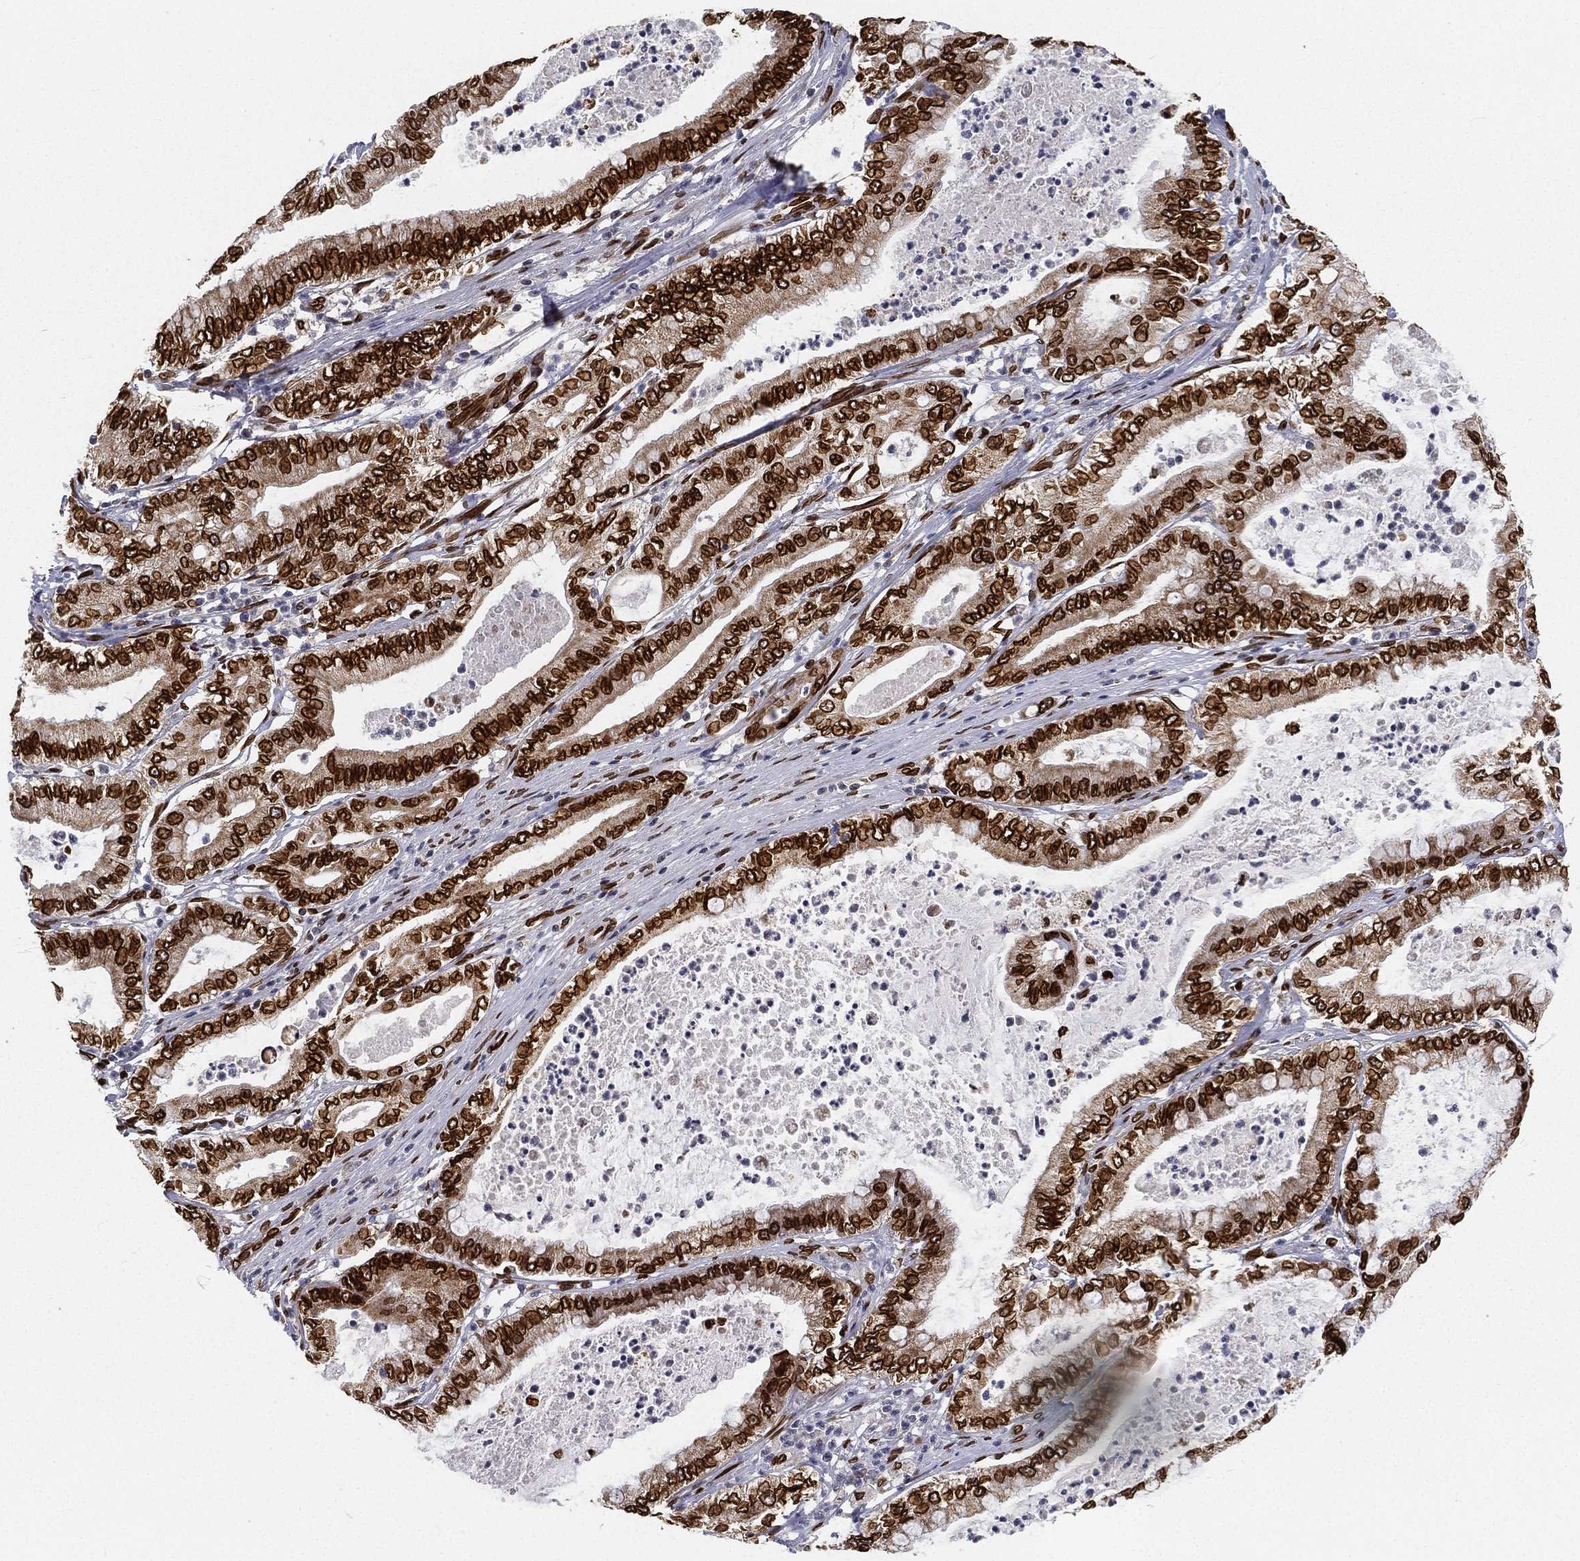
{"staining": {"intensity": "strong", "quantity": ">75%", "location": "cytoplasmic/membranous,nuclear"}, "tissue": "pancreatic cancer", "cell_type": "Tumor cells", "image_type": "cancer", "snomed": [{"axis": "morphology", "description": "Adenocarcinoma, NOS"}, {"axis": "topography", "description": "Pancreas"}], "caption": "Strong cytoplasmic/membranous and nuclear positivity is seen in about >75% of tumor cells in pancreatic cancer (adenocarcinoma). (DAB (3,3'-diaminobenzidine) IHC, brown staining for protein, blue staining for nuclei).", "gene": "PALB2", "patient": {"sex": "male", "age": 71}}